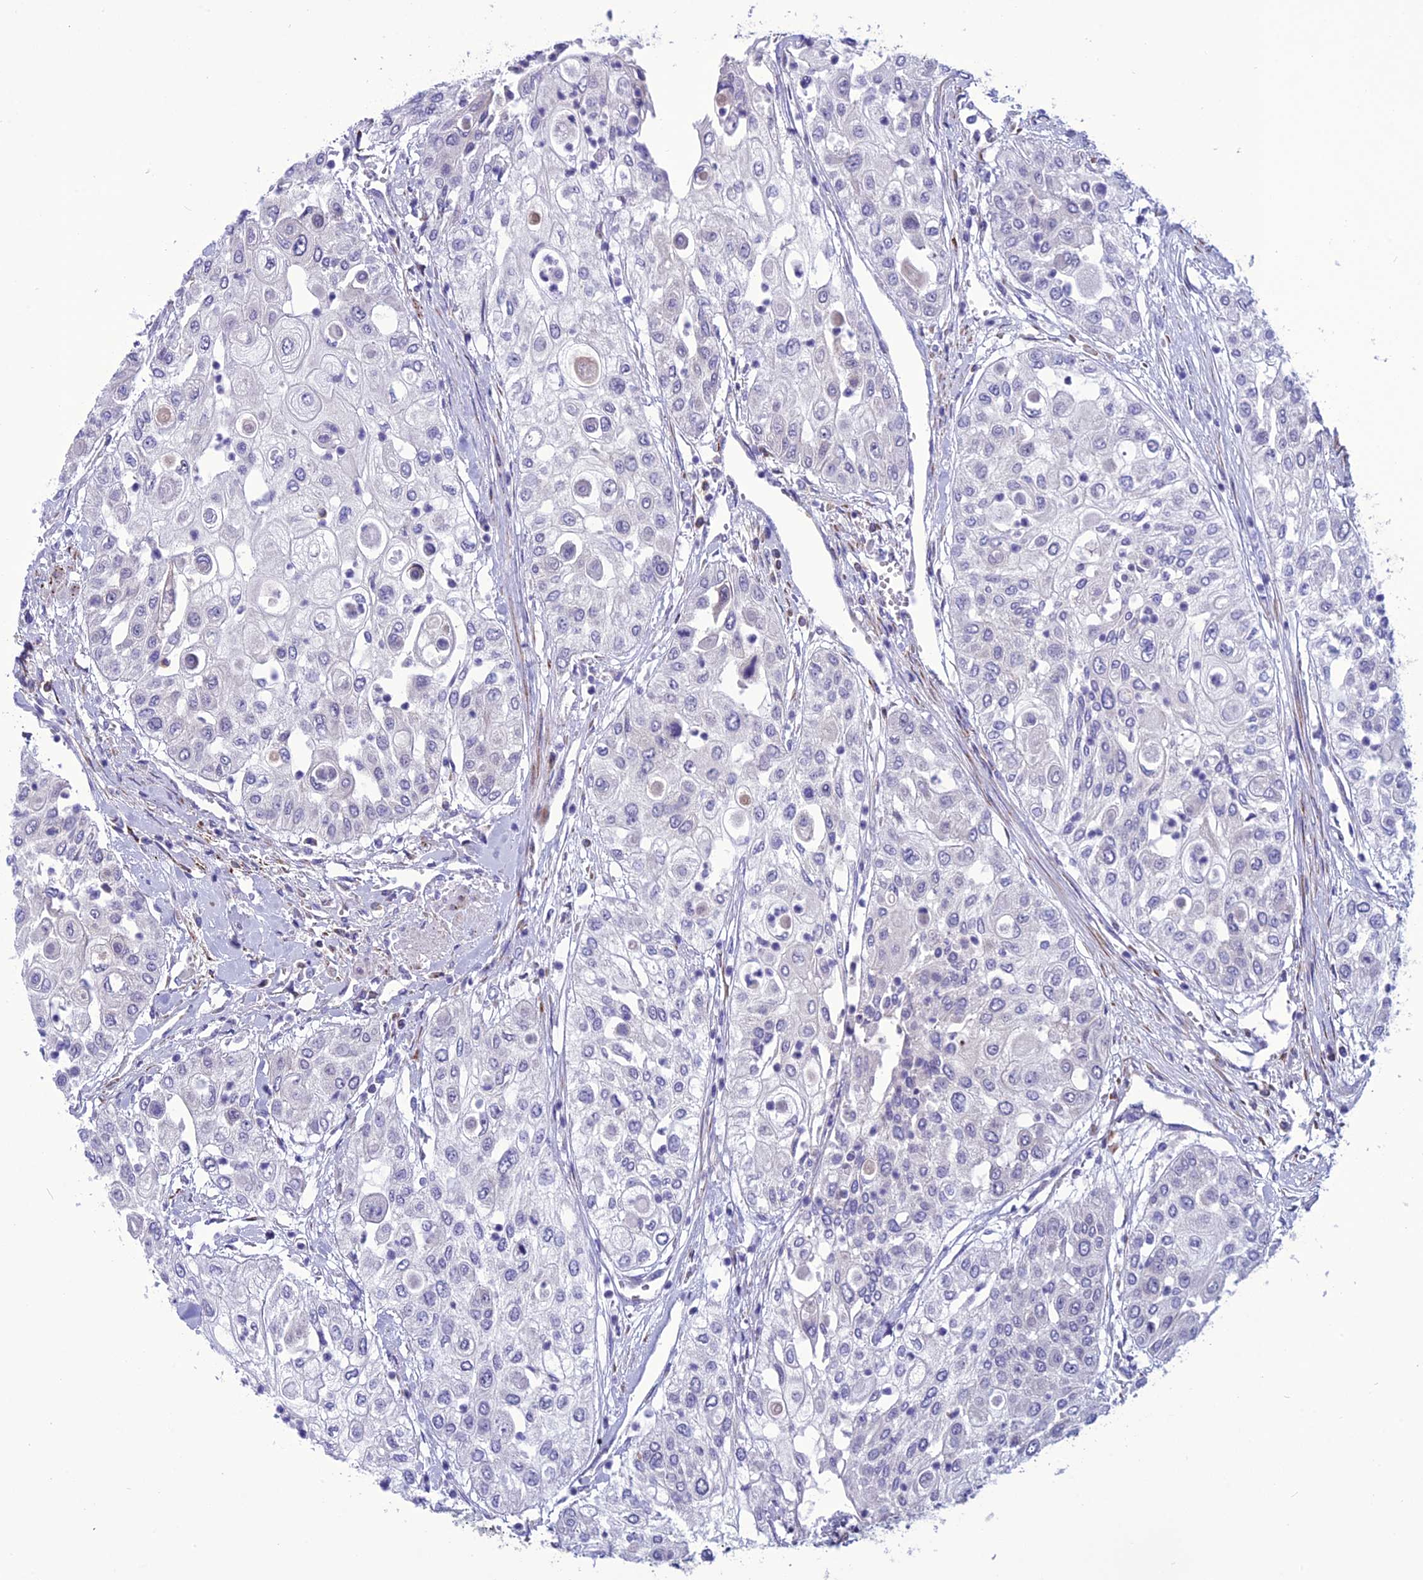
{"staining": {"intensity": "negative", "quantity": "none", "location": "none"}, "tissue": "urothelial cancer", "cell_type": "Tumor cells", "image_type": "cancer", "snomed": [{"axis": "morphology", "description": "Urothelial carcinoma, High grade"}, {"axis": "topography", "description": "Urinary bladder"}], "caption": "This image is of urothelial cancer stained with immunohistochemistry to label a protein in brown with the nuclei are counter-stained blue. There is no positivity in tumor cells. The staining was performed using DAB (3,3'-diaminobenzidine) to visualize the protein expression in brown, while the nuclei were stained in blue with hematoxylin (Magnification: 20x).", "gene": "PSMF1", "patient": {"sex": "female", "age": 79}}